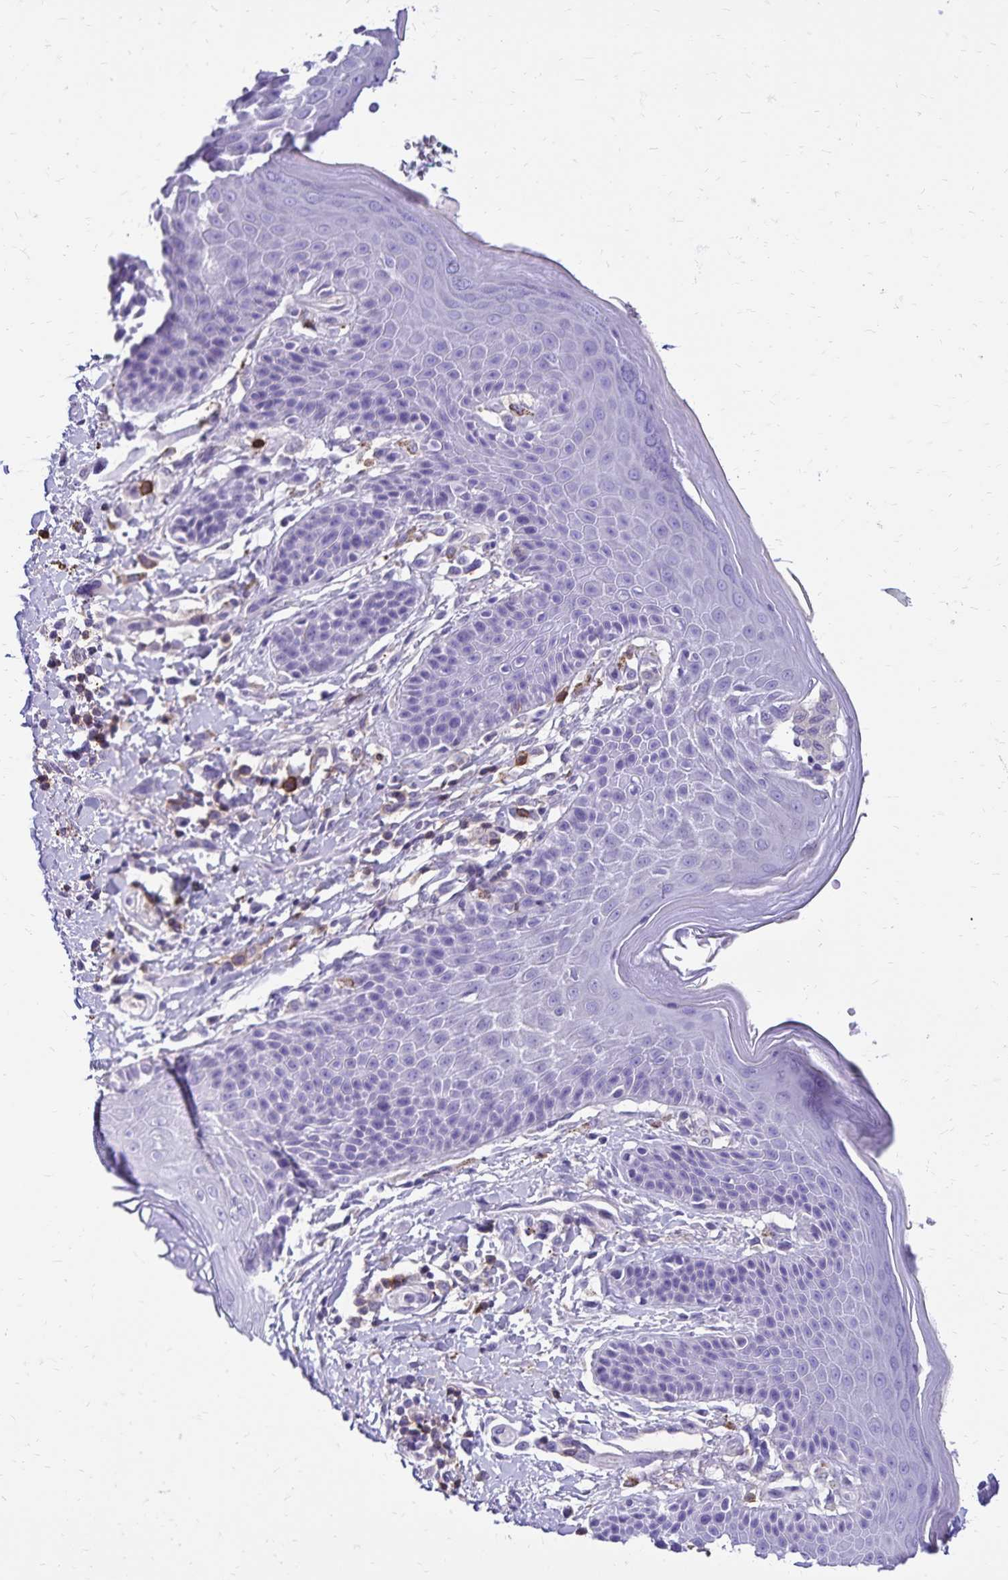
{"staining": {"intensity": "negative", "quantity": "none", "location": "none"}, "tissue": "skin", "cell_type": "Epidermal cells", "image_type": "normal", "snomed": [{"axis": "morphology", "description": "Normal tissue, NOS"}, {"axis": "topography", "description": "Anal"}, {"axis": "topography", "description": "Peripheral nerve tissue"}], "caption": "A histopathology image of skin stained for a protein demonstrates no brown staining in epidermal cells. (Brightfield microscopy of DAB (3,3'-diaminobenzidine) immunohistochemistry at high magnification).", "gene": "CD27", "patient": {"sex": "male", "age": 51}}